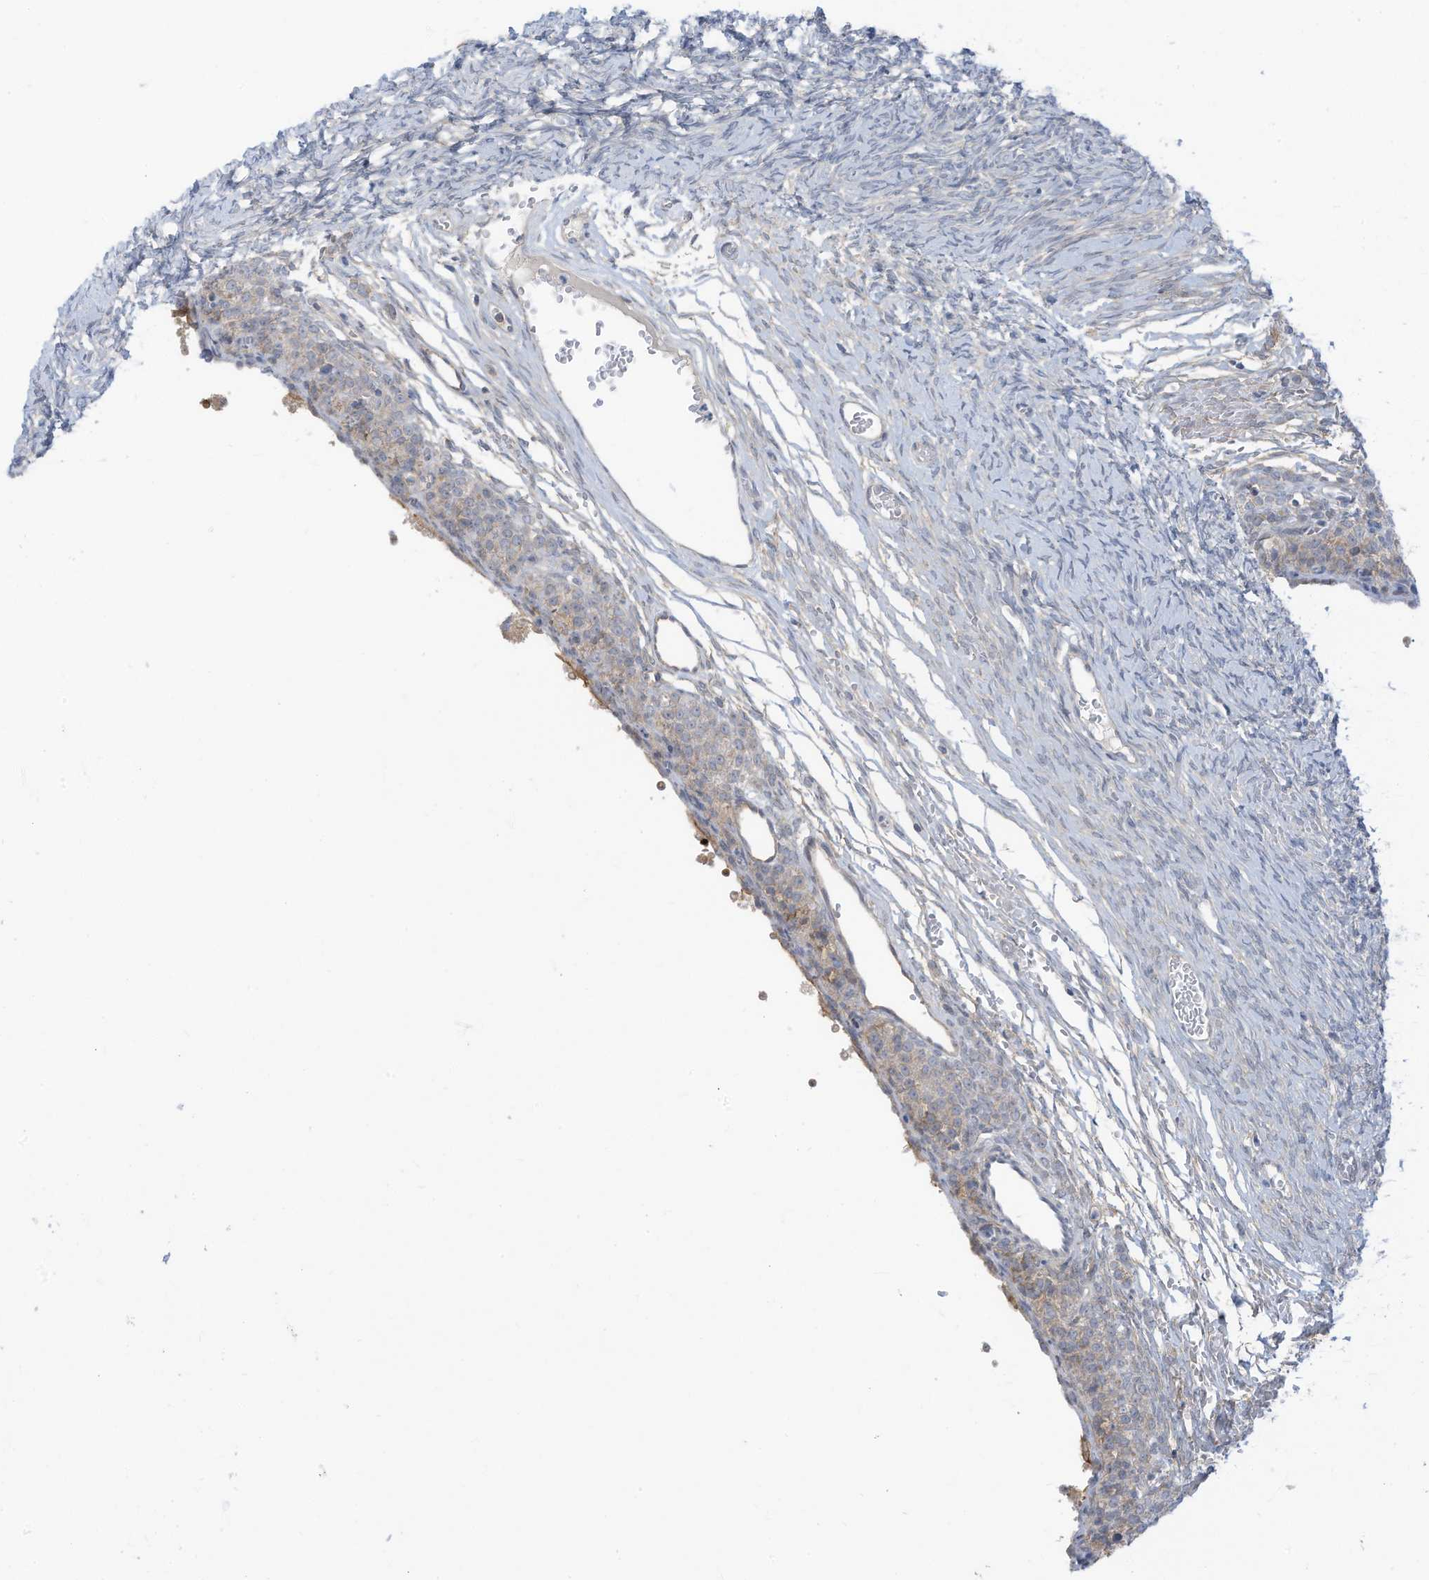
{"staining": {"intensity": "negative", "quantity": "none", "location": "none"}, "tissue": "ovary", "cell_type": "Ovarian stroma cells", "image_type": "normal", "snomed": [{"axis": "morphology", "description": "Adenocarcinoma, NOS"}, {"axis": "topography", "description": "Endometrium"}], "caption": "Ovarian stroma cells show no significant positivity in unremarkable ovary. (DAB (3,3'-diaminobenzidine) immunohistochemistry (IHC), high magnification).", "gene": "SLC1A5", "patient": {"sex": "female", "age": 32}}